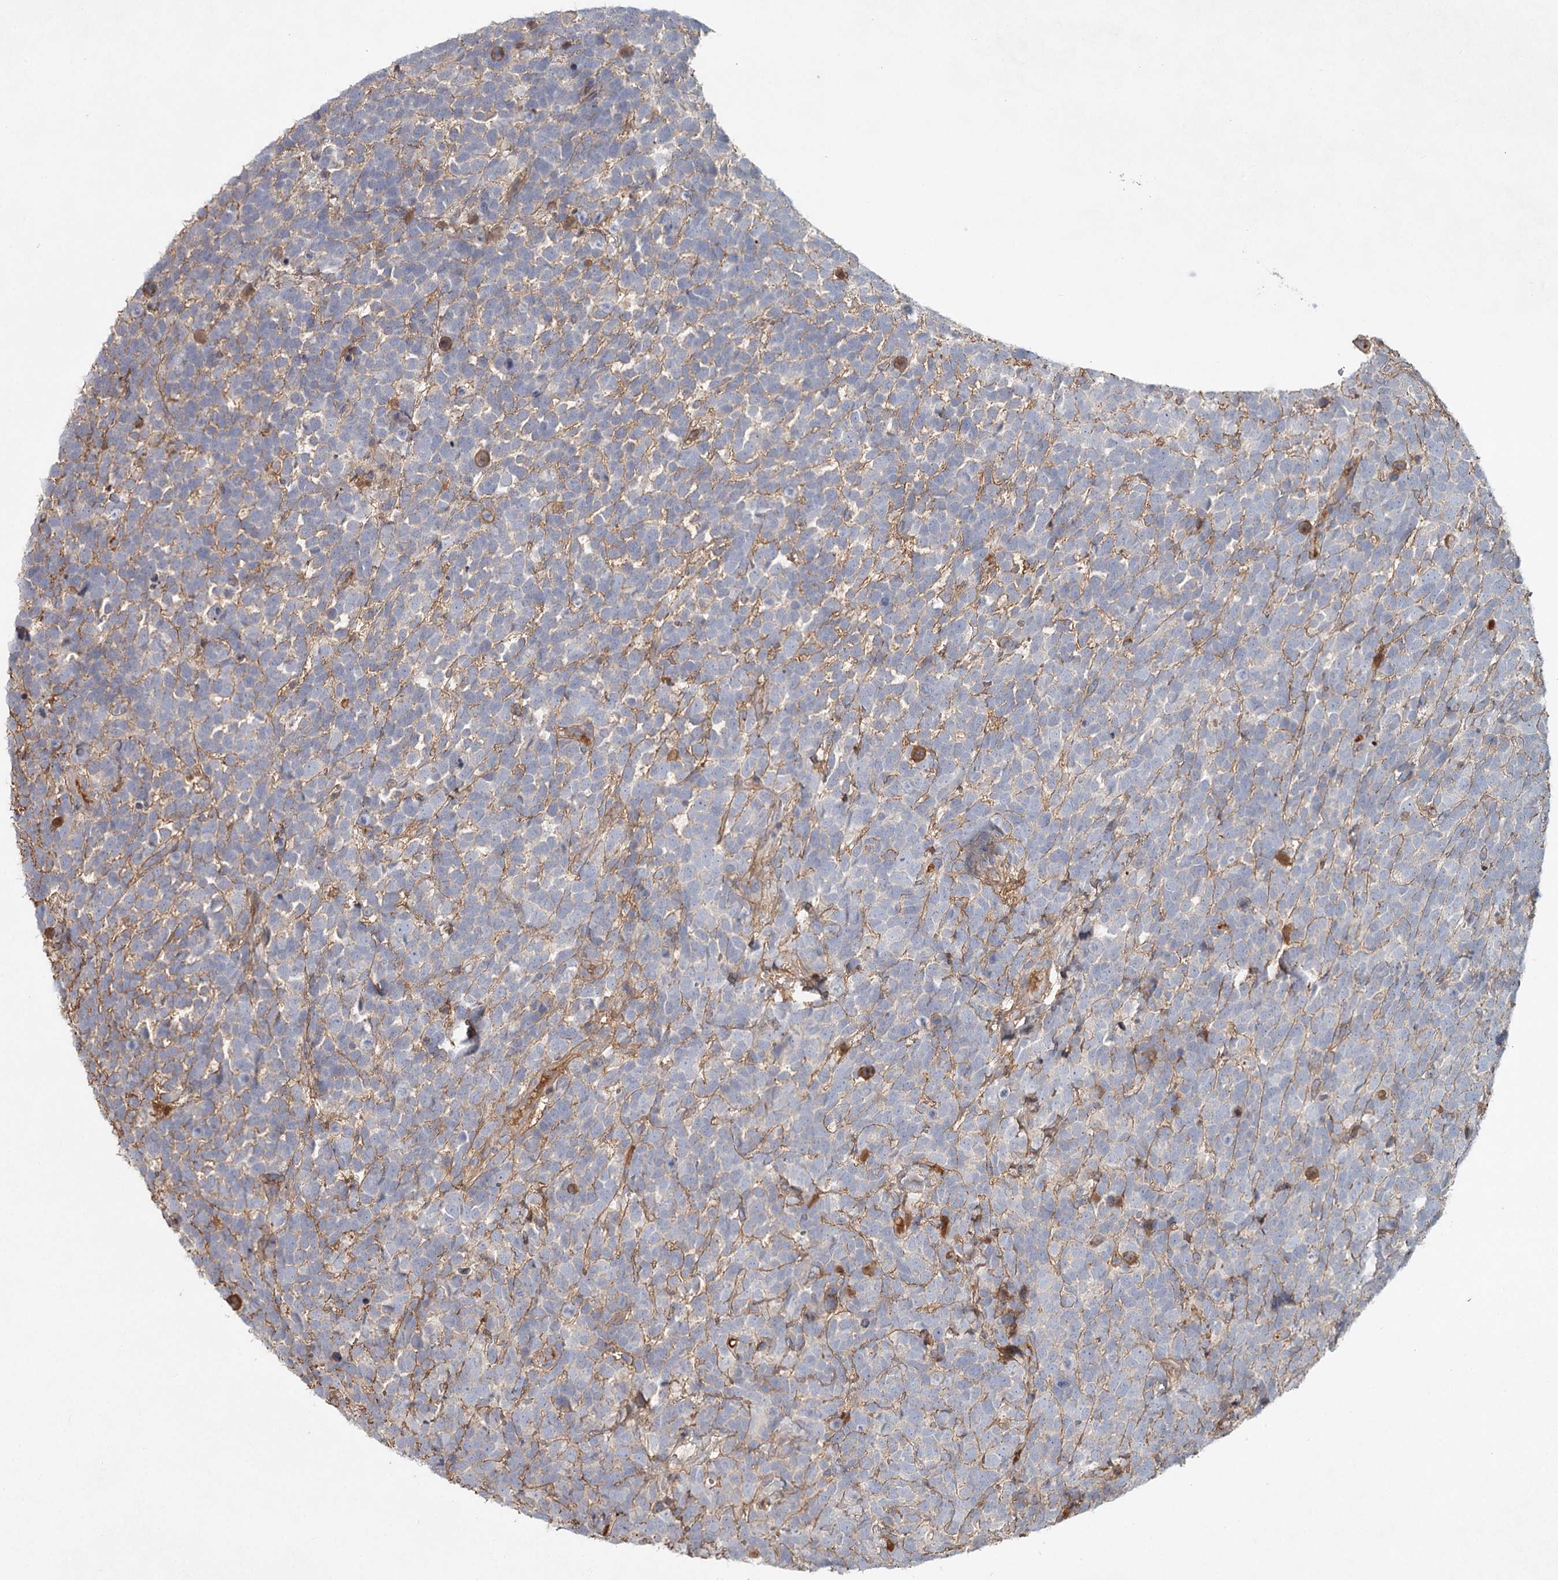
{"staining": {"intensity": "negative", "quantity": "none", "location": "none"}, "tissue": "urothelial cancer", "cell_type": "Tumor cells", "image_type": "cancer", "snomed": [{"axis": "morphology", "description": "Urothelial carcinoma, High grade"}, {"axis": "topography", "description": "Urinary bladder"}], "caption": "Immunohistochemistry (IHC) histopathology image of human urothelial cancer stained for a protein (brown), which shows no expression in tumor cells.", "gene": "DHRS9", "patient": {"sex": "female", "age": 82}}